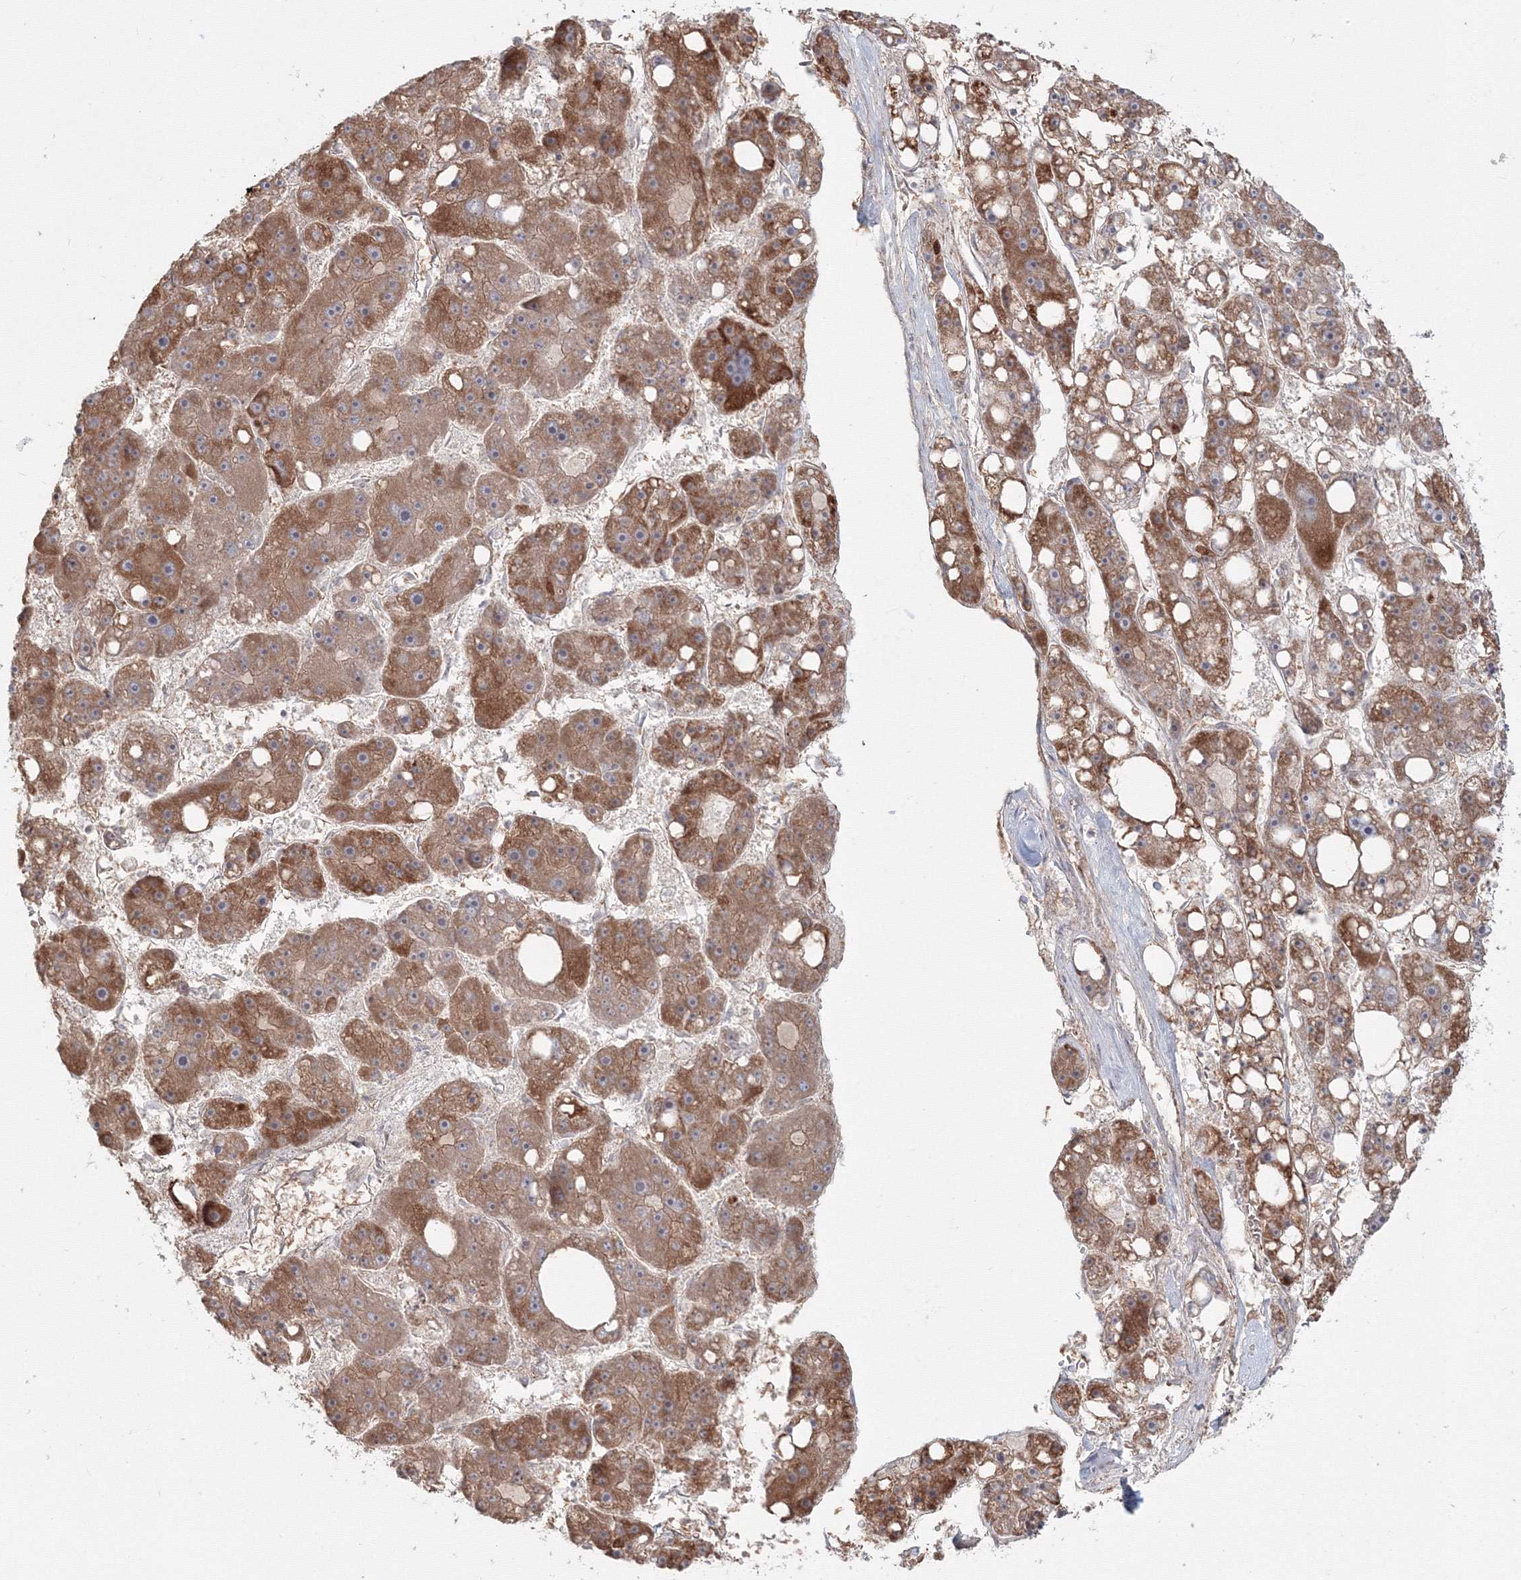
{"staining": {"intensity": "moderate", "quantity": ">75%", "location": "cytoplasmic/membranous"}, "tissue": "liver cancer", "cell_type": "Tumor cells", "image_type": "cancer", "snomed": [{"axis": "morphology", "description": "Carcinoma, Hepatocellular, NOS"}, {"axis": "topography", "description": "Liver"}], "caption": "This histopathology image demonstrates liver hepatocellular carcinoma stained with immunohistochemistry (IHC) to label a protein in brown. The cytoplasmic/membranous of tumor cells show moderate positivity for the protein. Nuclei are counter-stained blue.", "gene": "SH3PXD2A", "patient": {"sex": "female", "age": 61}}